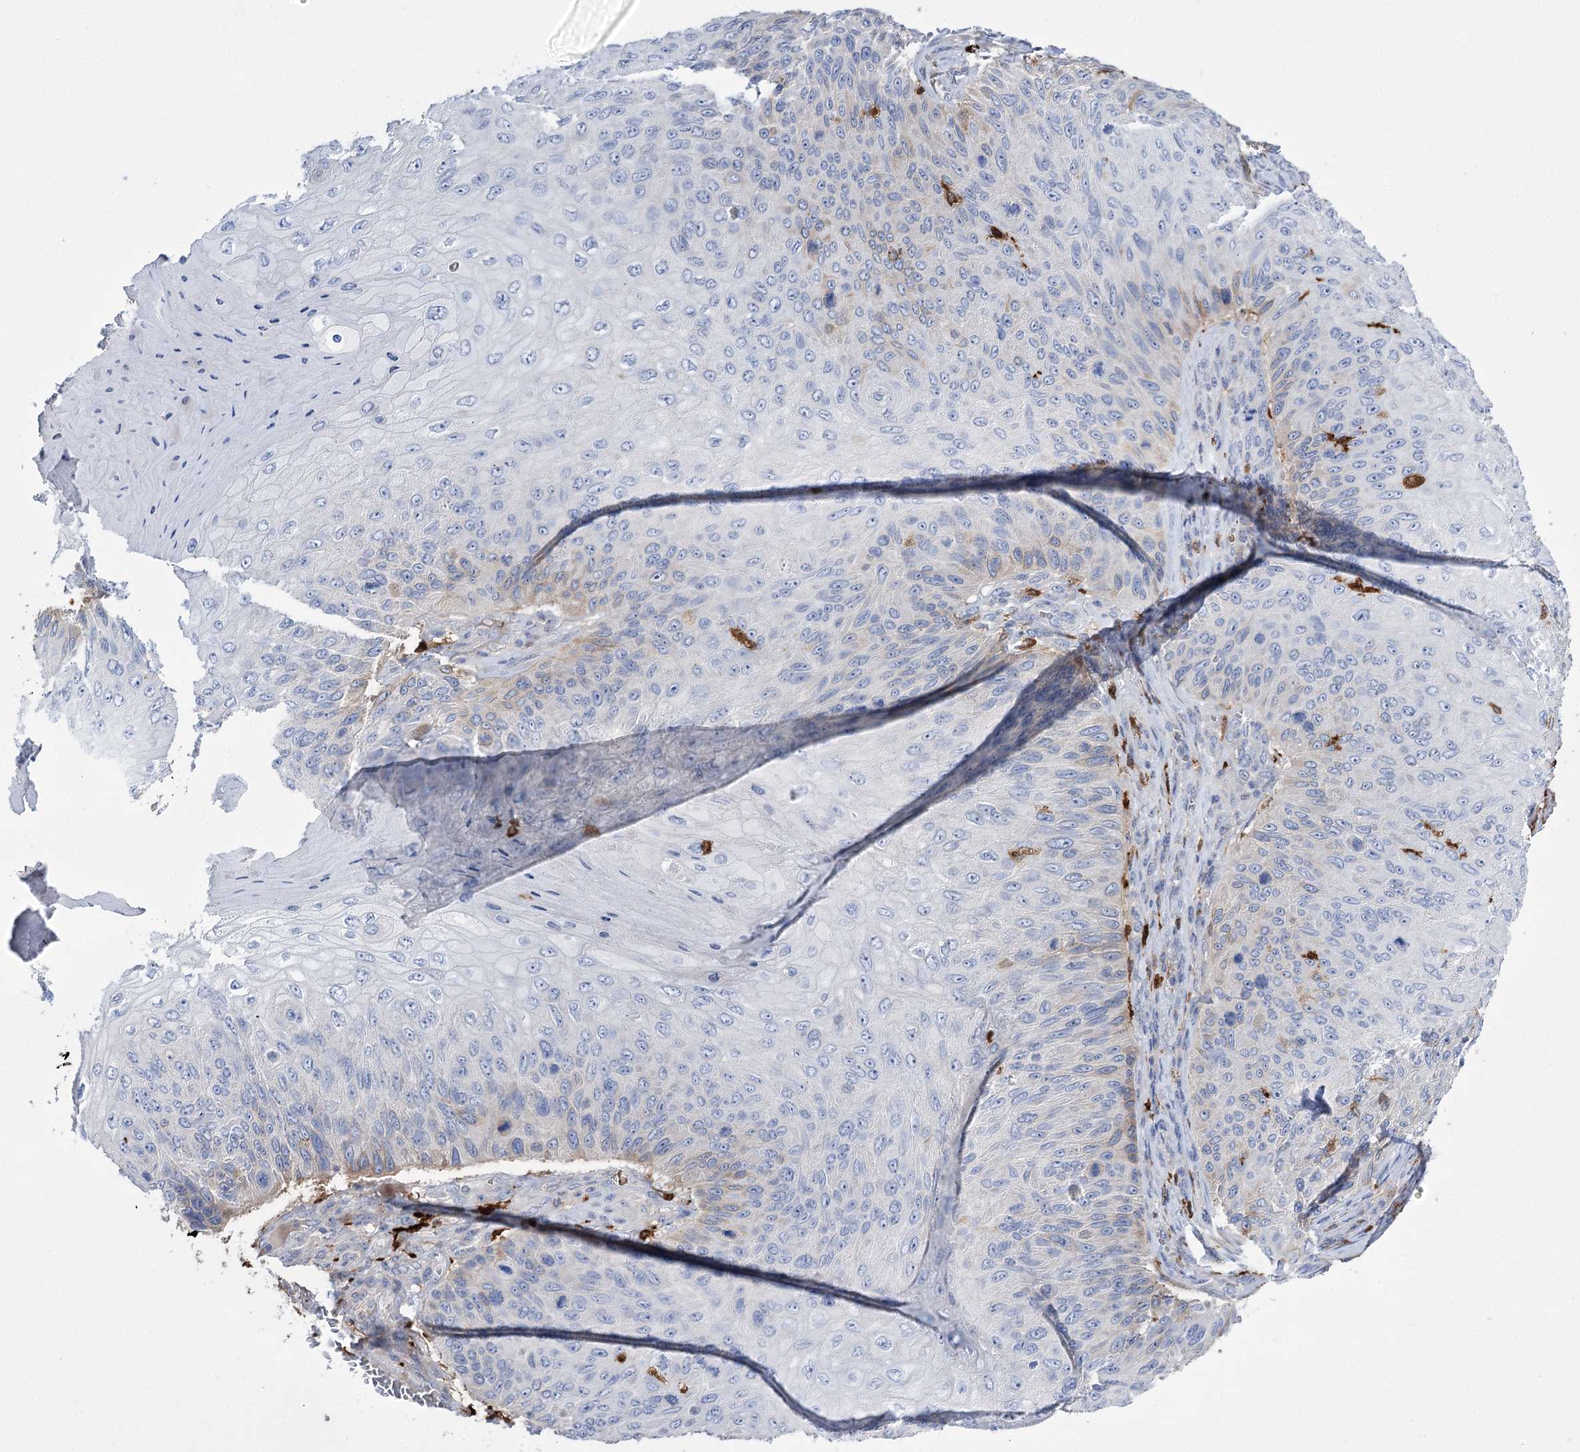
{"staining": {"intensity": "weak", "quantity": "<25%", "location": "cytoplasmic/membranous"}, "tissue": "skin cancer", "cell_type": "Tumor cells", "image_type": "cancer", "snomed": [{"axis": "morphology", "description": "Squamous cell carcinoma, NOS"}, {"axis": "topography", "description": "Skin"}], "caption": "Tumor cells show no significant staining in skin squamous cell carcinoma.", "gene": "ZNF622", "patient": {"sex": "female", "age": 88}}